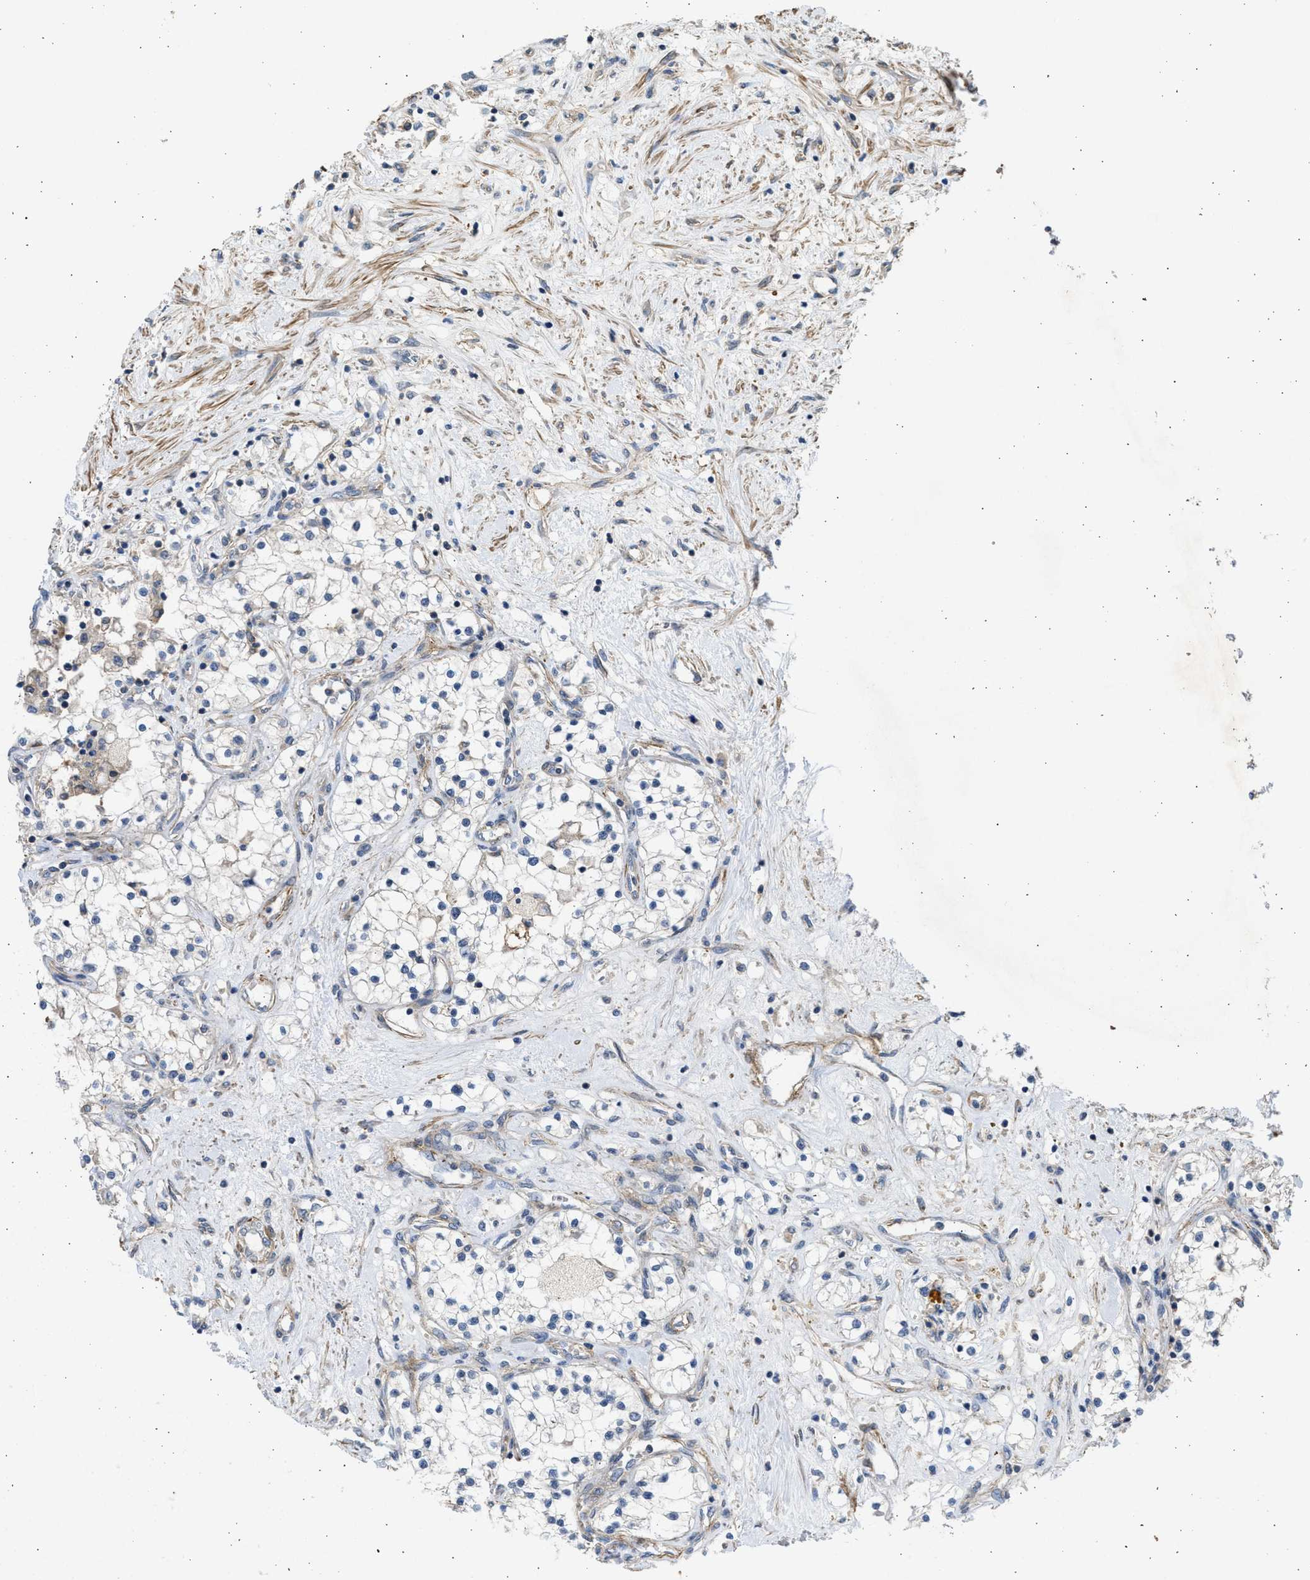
{"staining": {"intensity": "negative", "quantity": "none", "location": "none"}, "tissue": "renal cancer", "cell_type": "Tumor cells", "image_type": "cancer", "snomed": [{"axis": "morphology", "description": "Adenocarcinoma, NOS"}, {"axis": "topography", "description": "Kidney"}], "caption": "There is no significant positivity in tumor cells of renal cancer.", "gene": "PCNX3", "patient": {"sex": "male", "age": 68}}